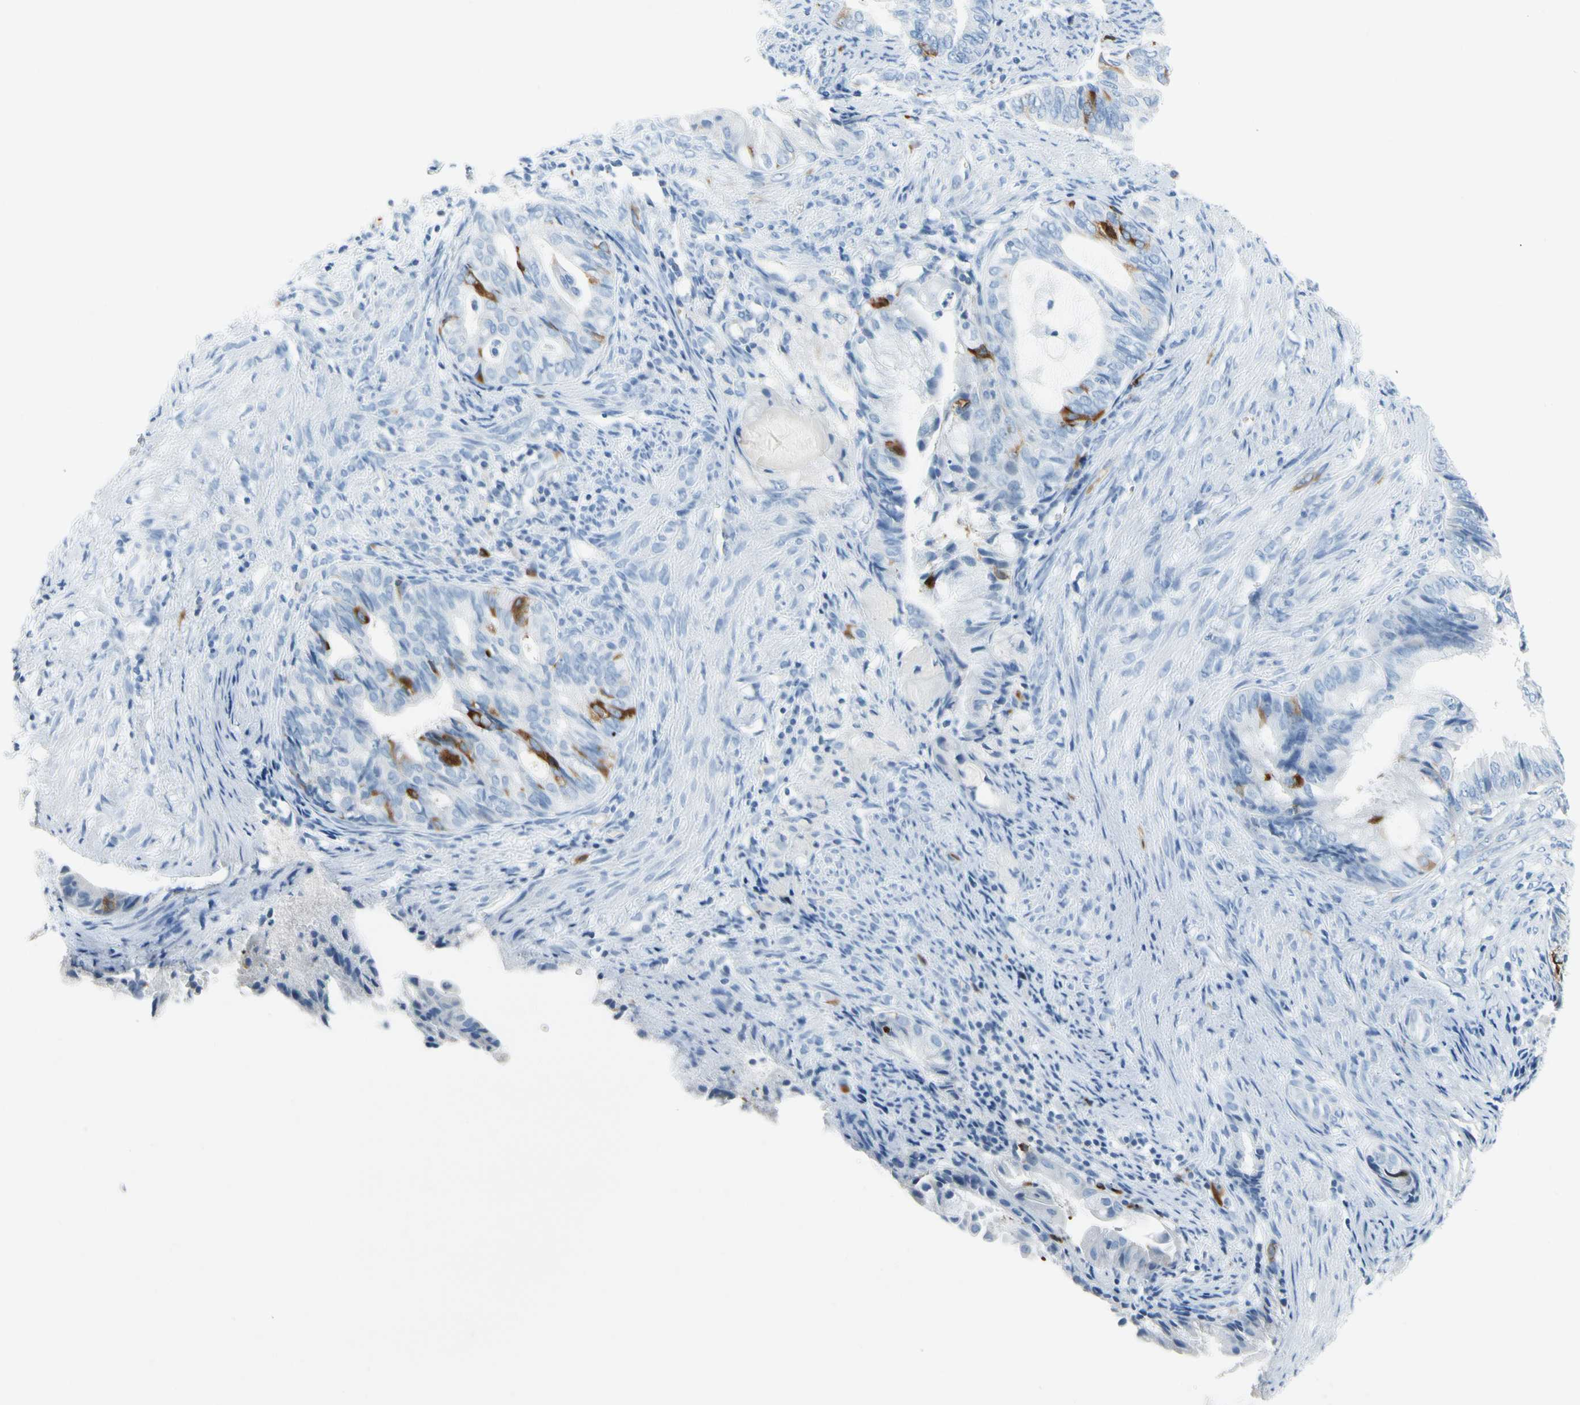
{"staining": {"intensity": "strong", "quantity": "<25%", "location": "cytoplasmic/membranous"}, "tissue": "endometrial cancer", "cell_type": "Tumor cells", "image_type": "cancer", "snomed": [{"axis": "morphology", "description": "Adenocarcinoma, NOS"}, {"axis": "topography", "description": "Endometrium"}], "caption": "A medium amount of strong cytoplasmic/membranous positivity is appreciated in about <25% of tumor cells in endometrial cancer tissue.", "gene": "TACC3", "patient": {"sex": "female", "age": 86}}